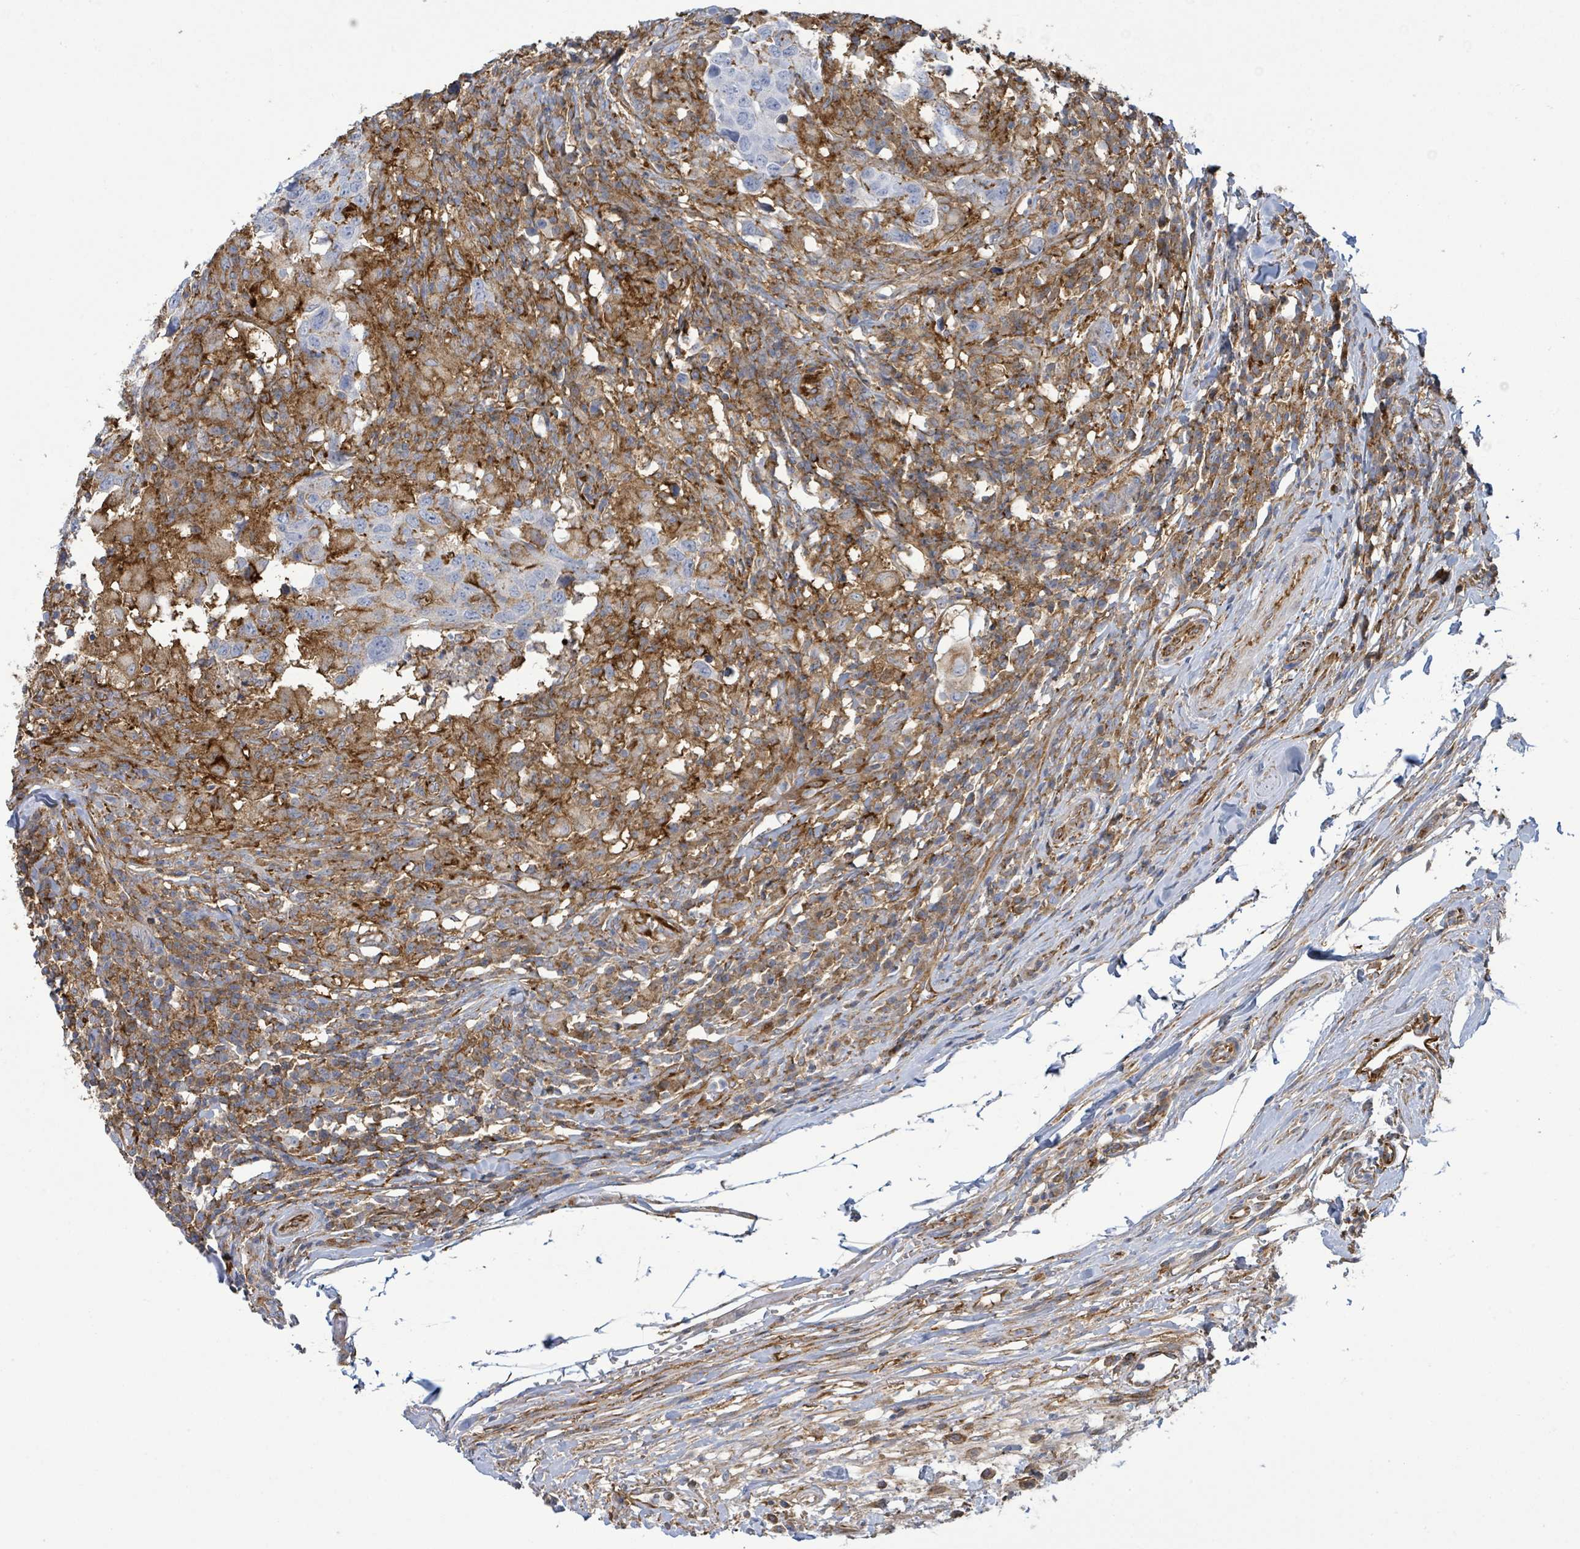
{"staining": {"intensity": "negative", "quantity": "none", "location": "none"}, "tissue": "head and neck cancer", "cell_type": "Tumor cells", "image_type": "cancer", "snomed": [{"axis": "morphology", "description": "Normal tissue, NOS"}, {"axis": "morphology", "description": "Squamous cell carcinoma, NOS"}, {"axis": "topography", "description": "Skeletal muscle"}, {"axis": "topography", "description": "Vascular tissue"}, {"axis": "topography", "description": "Peripheral nerve tissue"}, {"axis": "topography", "description": "Head-Neck"}], "caption": "A histopathology image of head and neck squamous cell carcinoma stained for a protein exhibits no brown staining in tumor cells.", "gene": "EGFL7", "patient": {"sex": "male", "age": 66}}